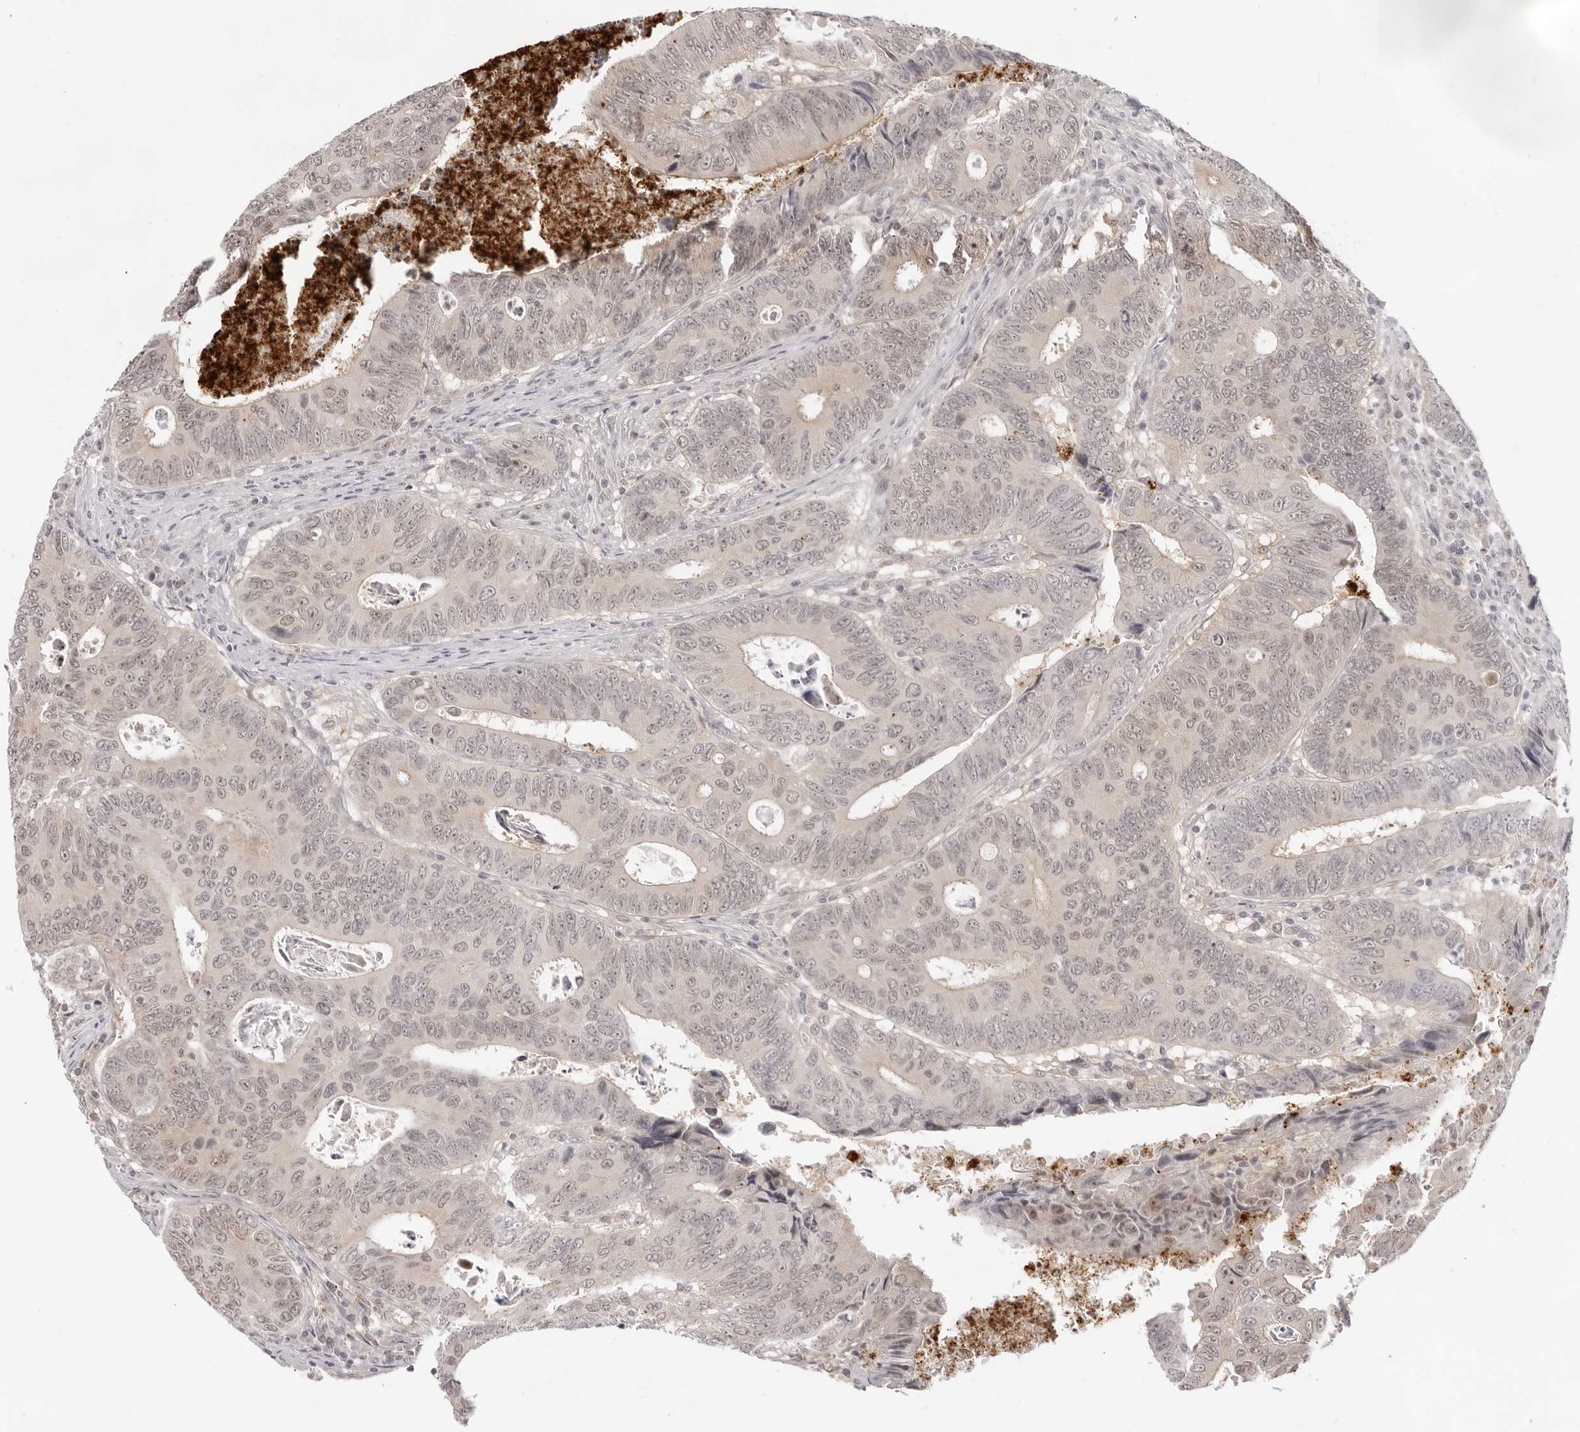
{"staining": {"intensity": "weak", "quantity": ">75%", "location": "nuclear"}, "tissue": "colorectal cancer", "cell_type": "Tumor cells", "image_type": "cancer", "snomed": [{"axis": "morphology", "description": "Adenocarcinoma, NOS"}, {"axis": "topography", "description": "Colon"}], "caption": "Immunohistochemistry of colorectal adenocarcinoma reveals low levels of weak nuclear staining in about >75% of tumor cells.", "gene": "SRGAP2", "patient": {"sex": "male", "age": 72}}